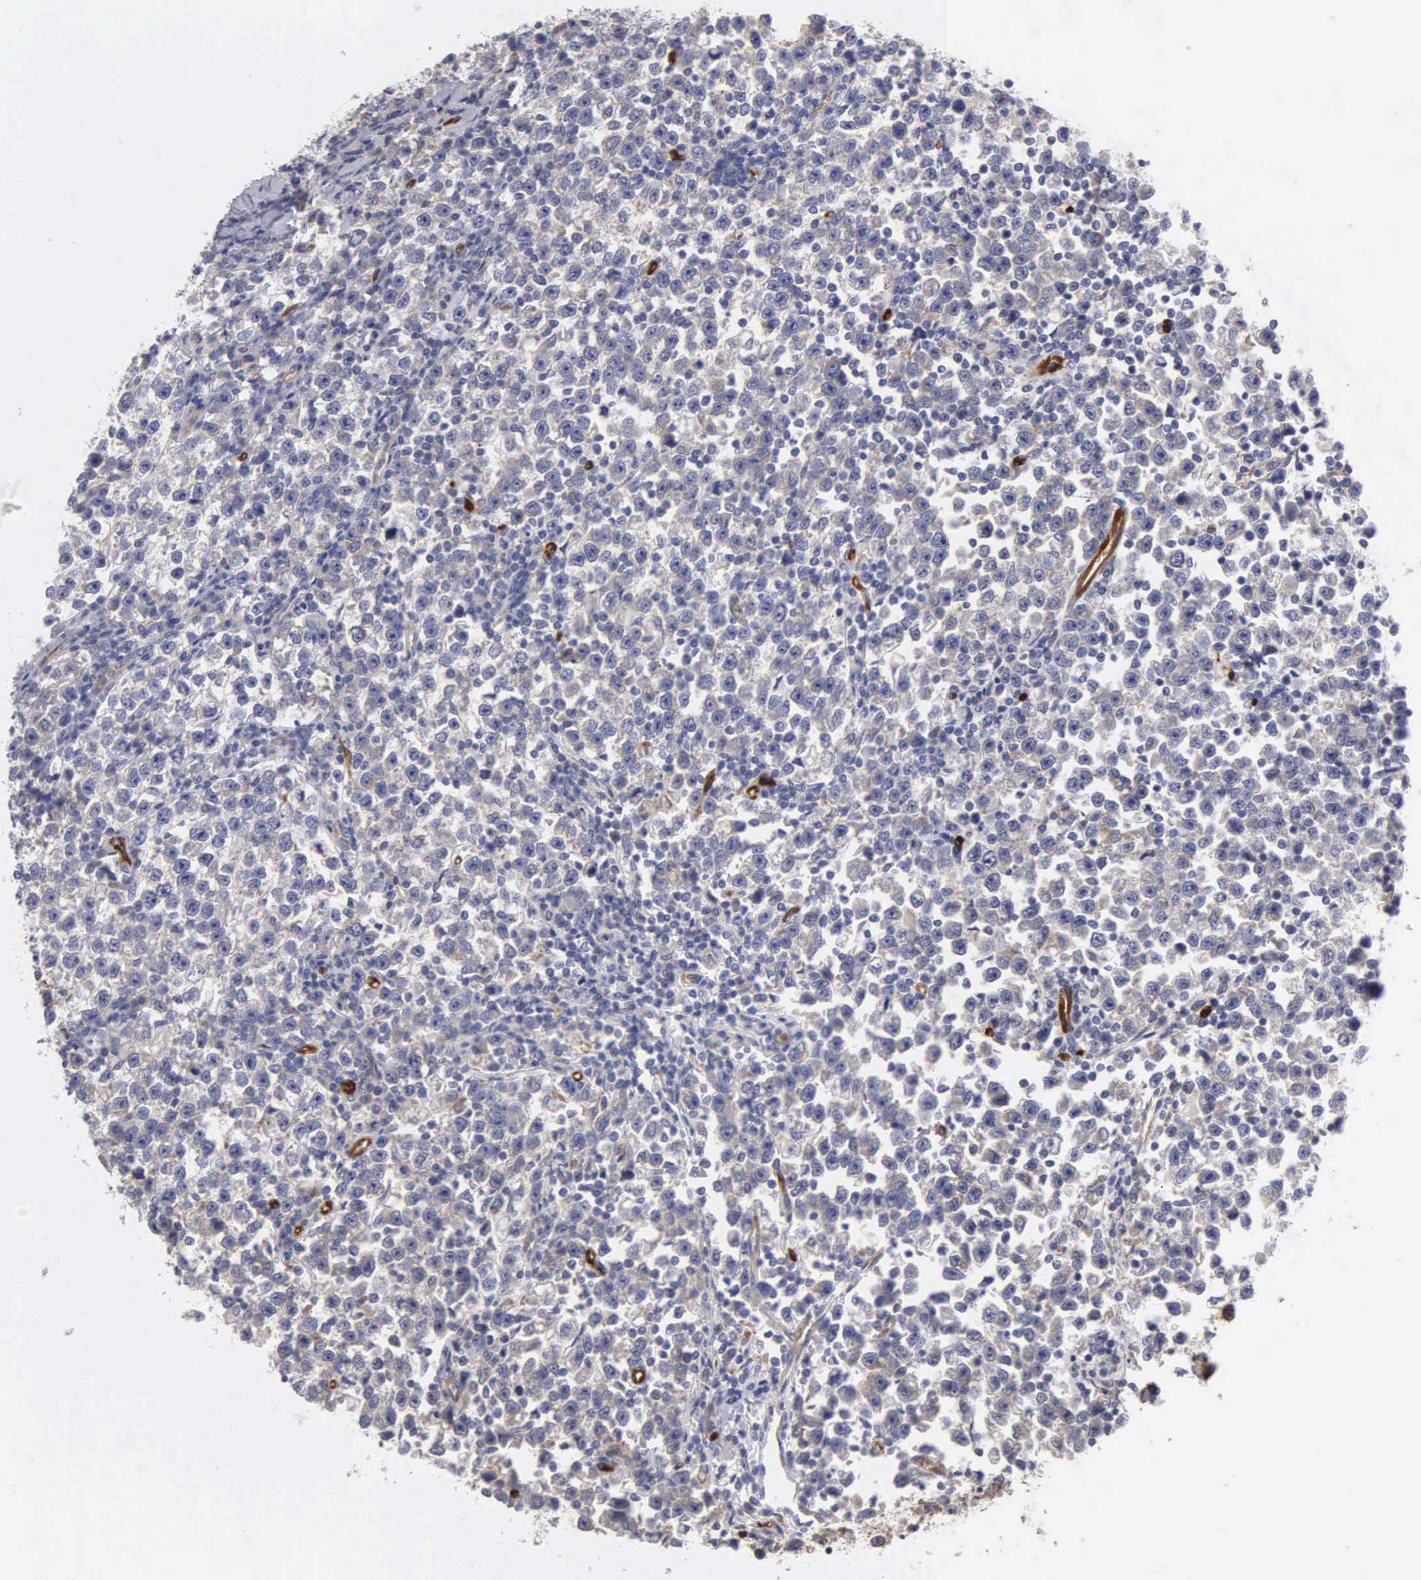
{"staining": {"intensity": "weak", "quantity": "<25%", "location": "cytoplasmic/membranous"}, "tissue": "testis cancer", "cell_type": "Tumor cells", "image_type": "cancer", "snomed": [{"axis": "morphology", "description": "Seminoma, NOS"}, {"axis": "topography", "description": "Testis"}], "caption": "Immunohistochemistry photomicrograph of neoplastic tissue: human testis seminoma stained with DAB (3,3'-diaminobenzidine) reveals no significant protein expression in tumor cells.", "gene": "RDX", "patient": {"sex": "male", "age": 43}}